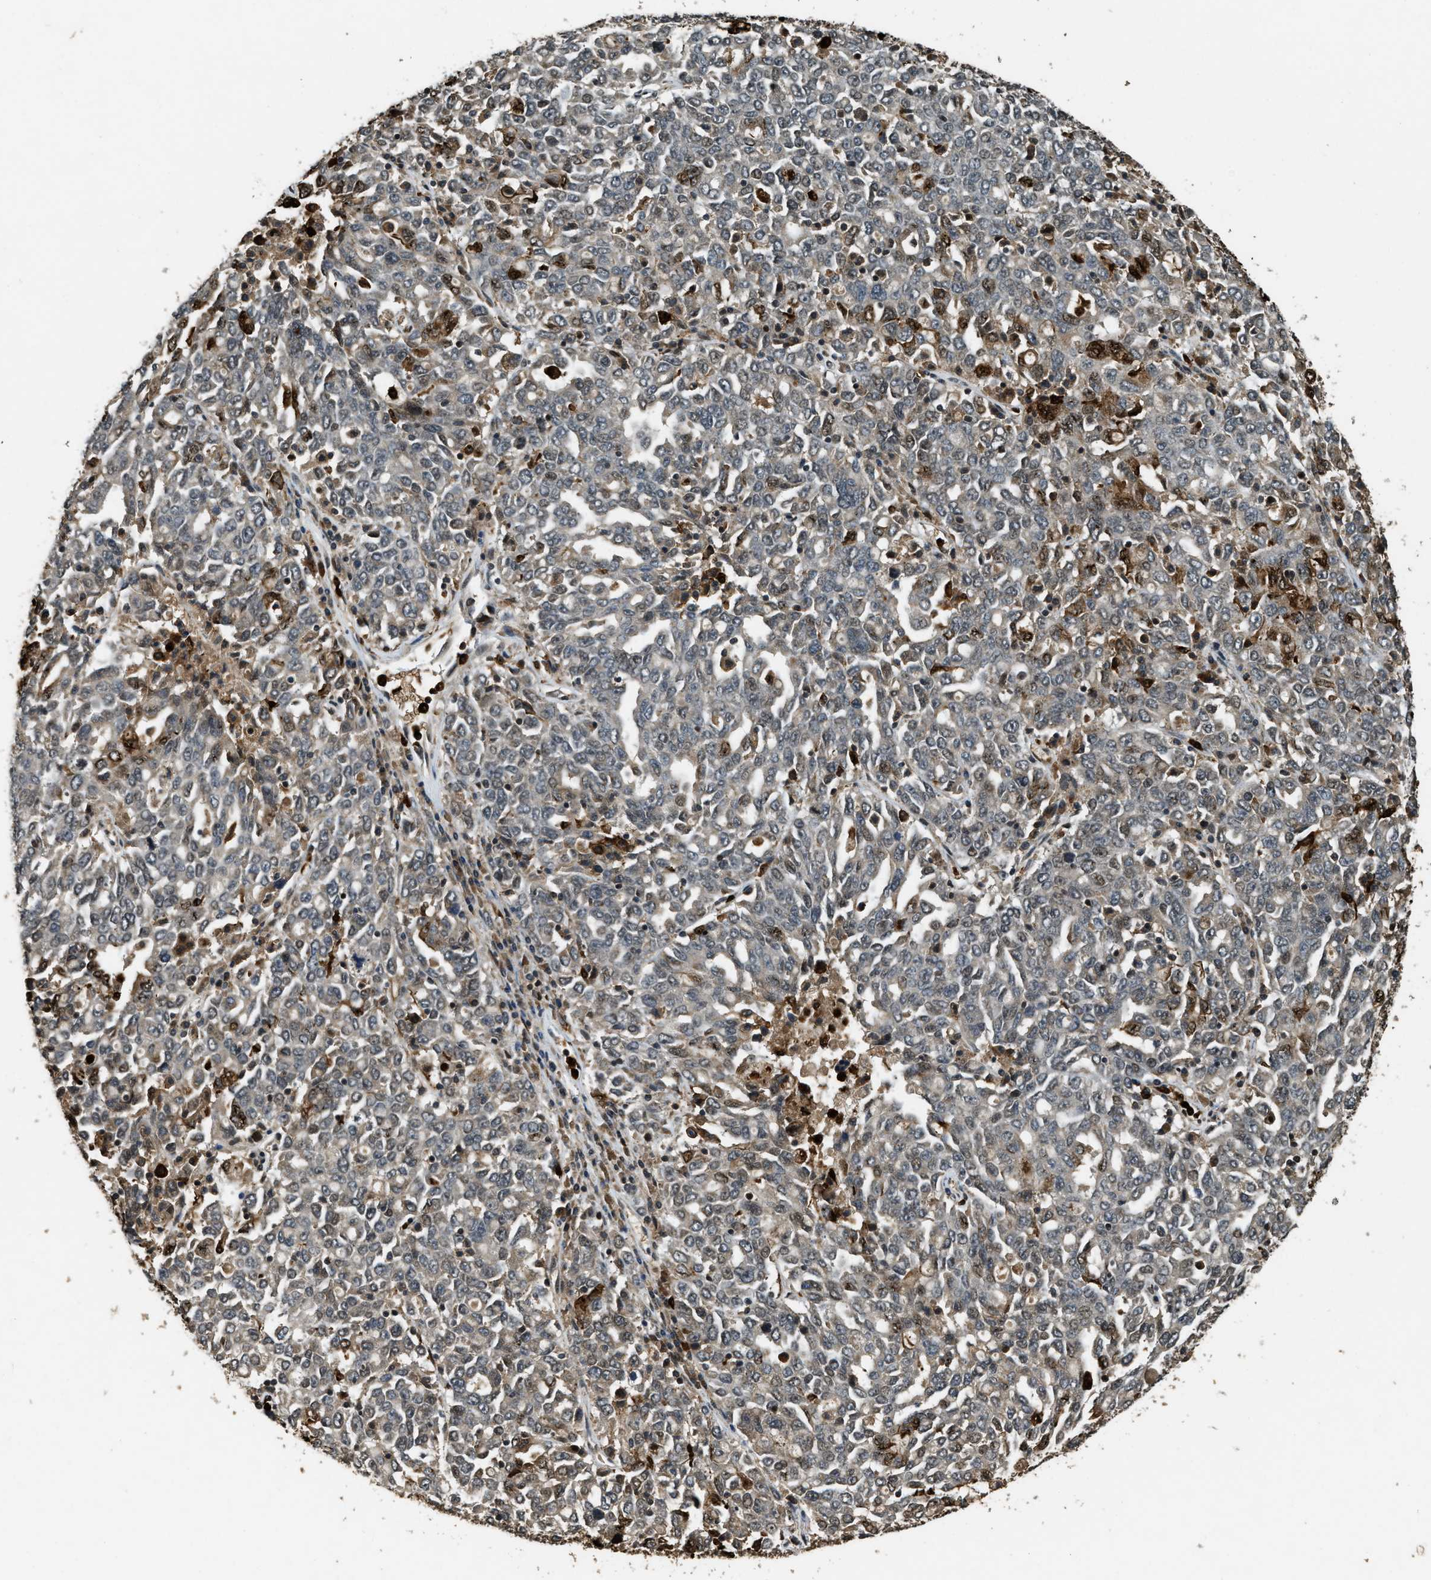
{"staining": {"intensity": "strong", "quantity": "<25%", "location": "nuclear"}, "tissue": "ovarian cancer", "cell_type": "Tumor cells", "image_type": "cancer", "snomed": [{"axis": "morphology", "description": "Carcinoma, endometroid"}, {"axis": "topography", "description": "Ovary"}], "caption": "A medium amount of strong nuclear positivity is seen in about <25% of tumor cells in ovarian cancer tissue.", "gene": "RNF141", "patient": {"sex": "female", "age": 62}}